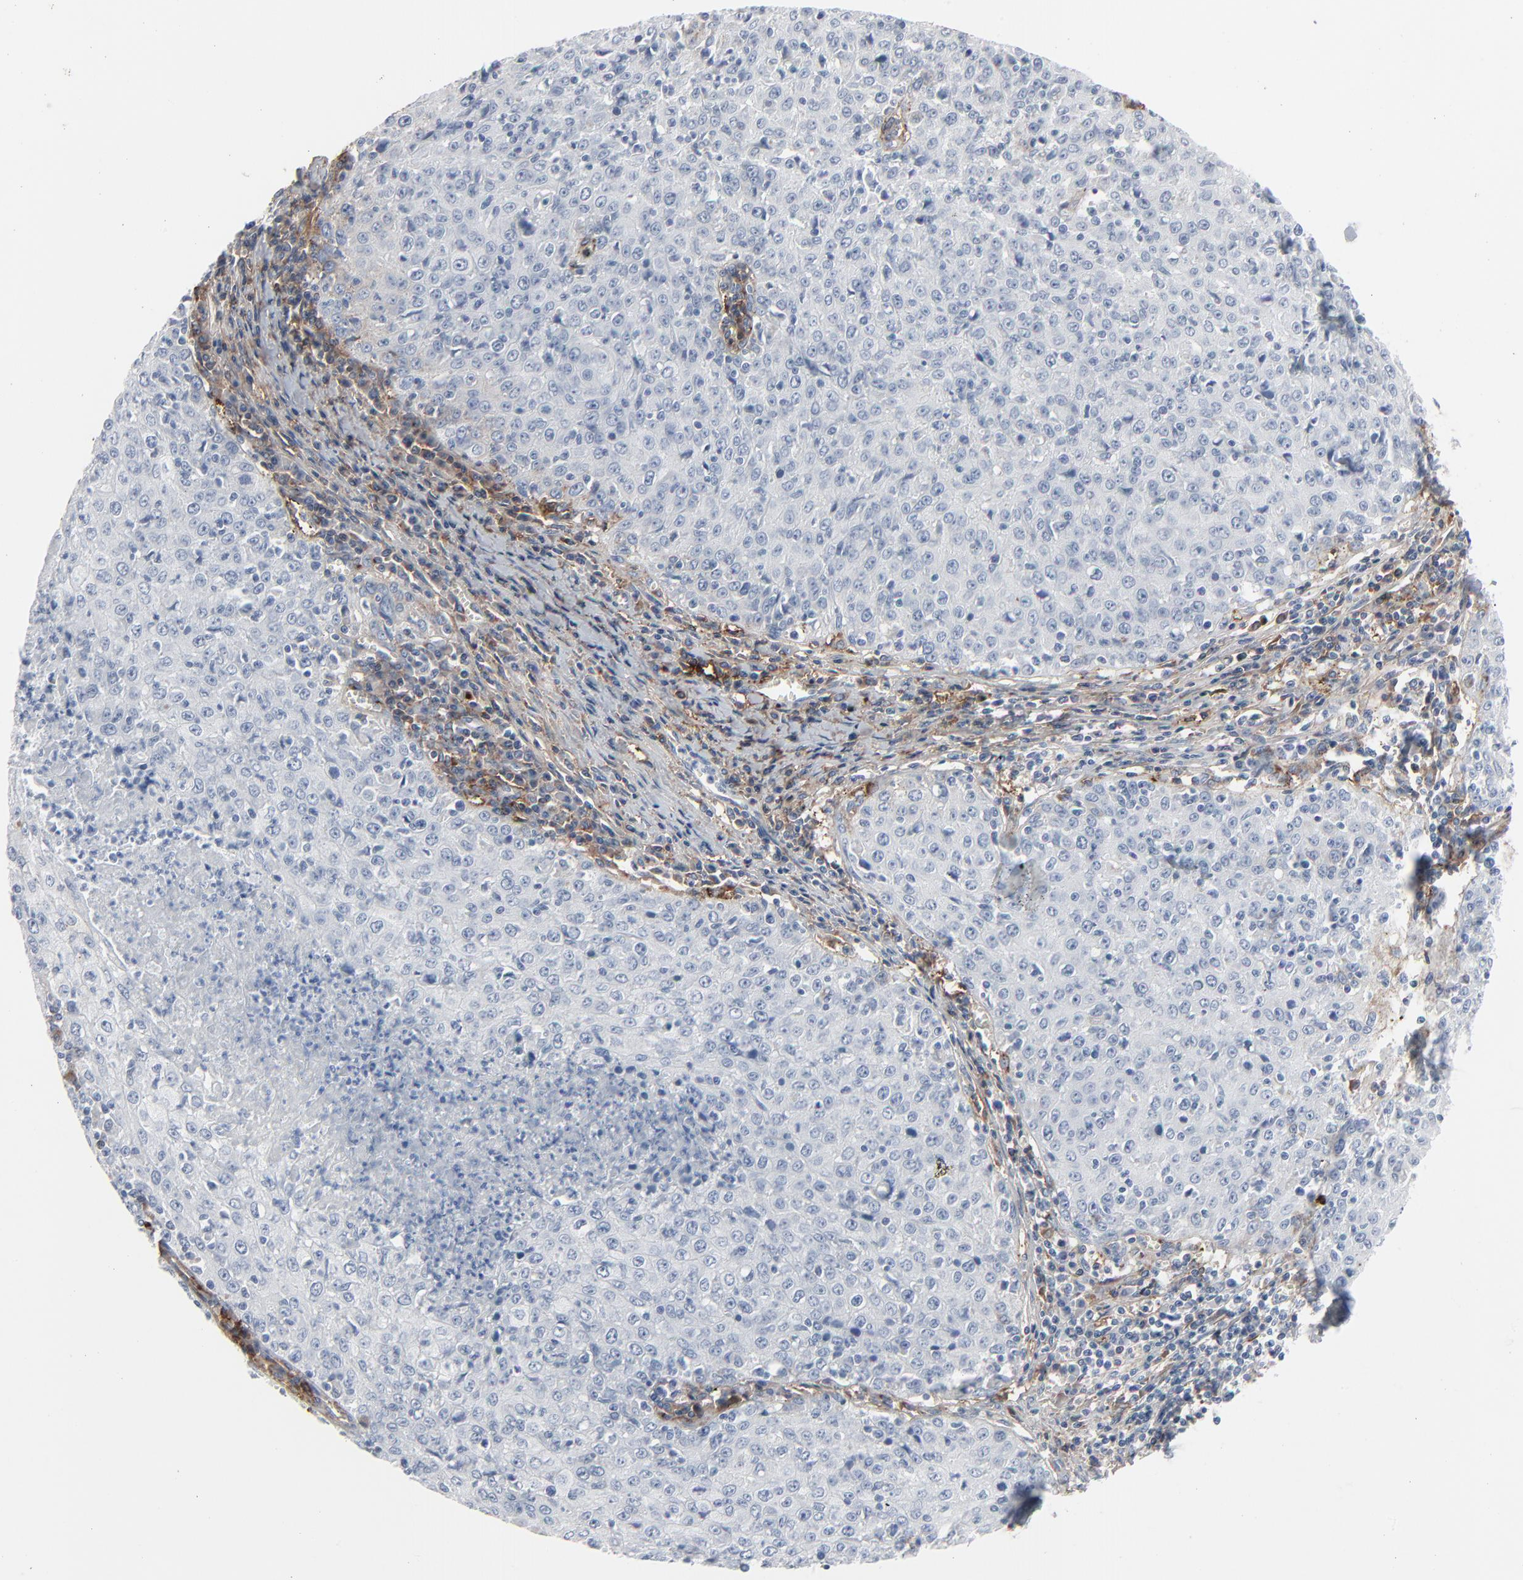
{"staining": {"intensity": "negative", "quantity": "none", "location": "none"}, "tissue": "cervical cancer", "cell_type": "Tumor cells", "image_type": "cancer", "snomed": [{"axis": "morphology", "description": "Squamous cell carcinoma, NOS"}, {"axis": "topography", "description": "Cervix"}], "caption": "High power microscopy image of an IHC image of squamous cell carcinoma (cervical), revealing no significant positivity in tumor cells.", "gene": "BGN", "patient": {"sex": "female", "age": 27}}